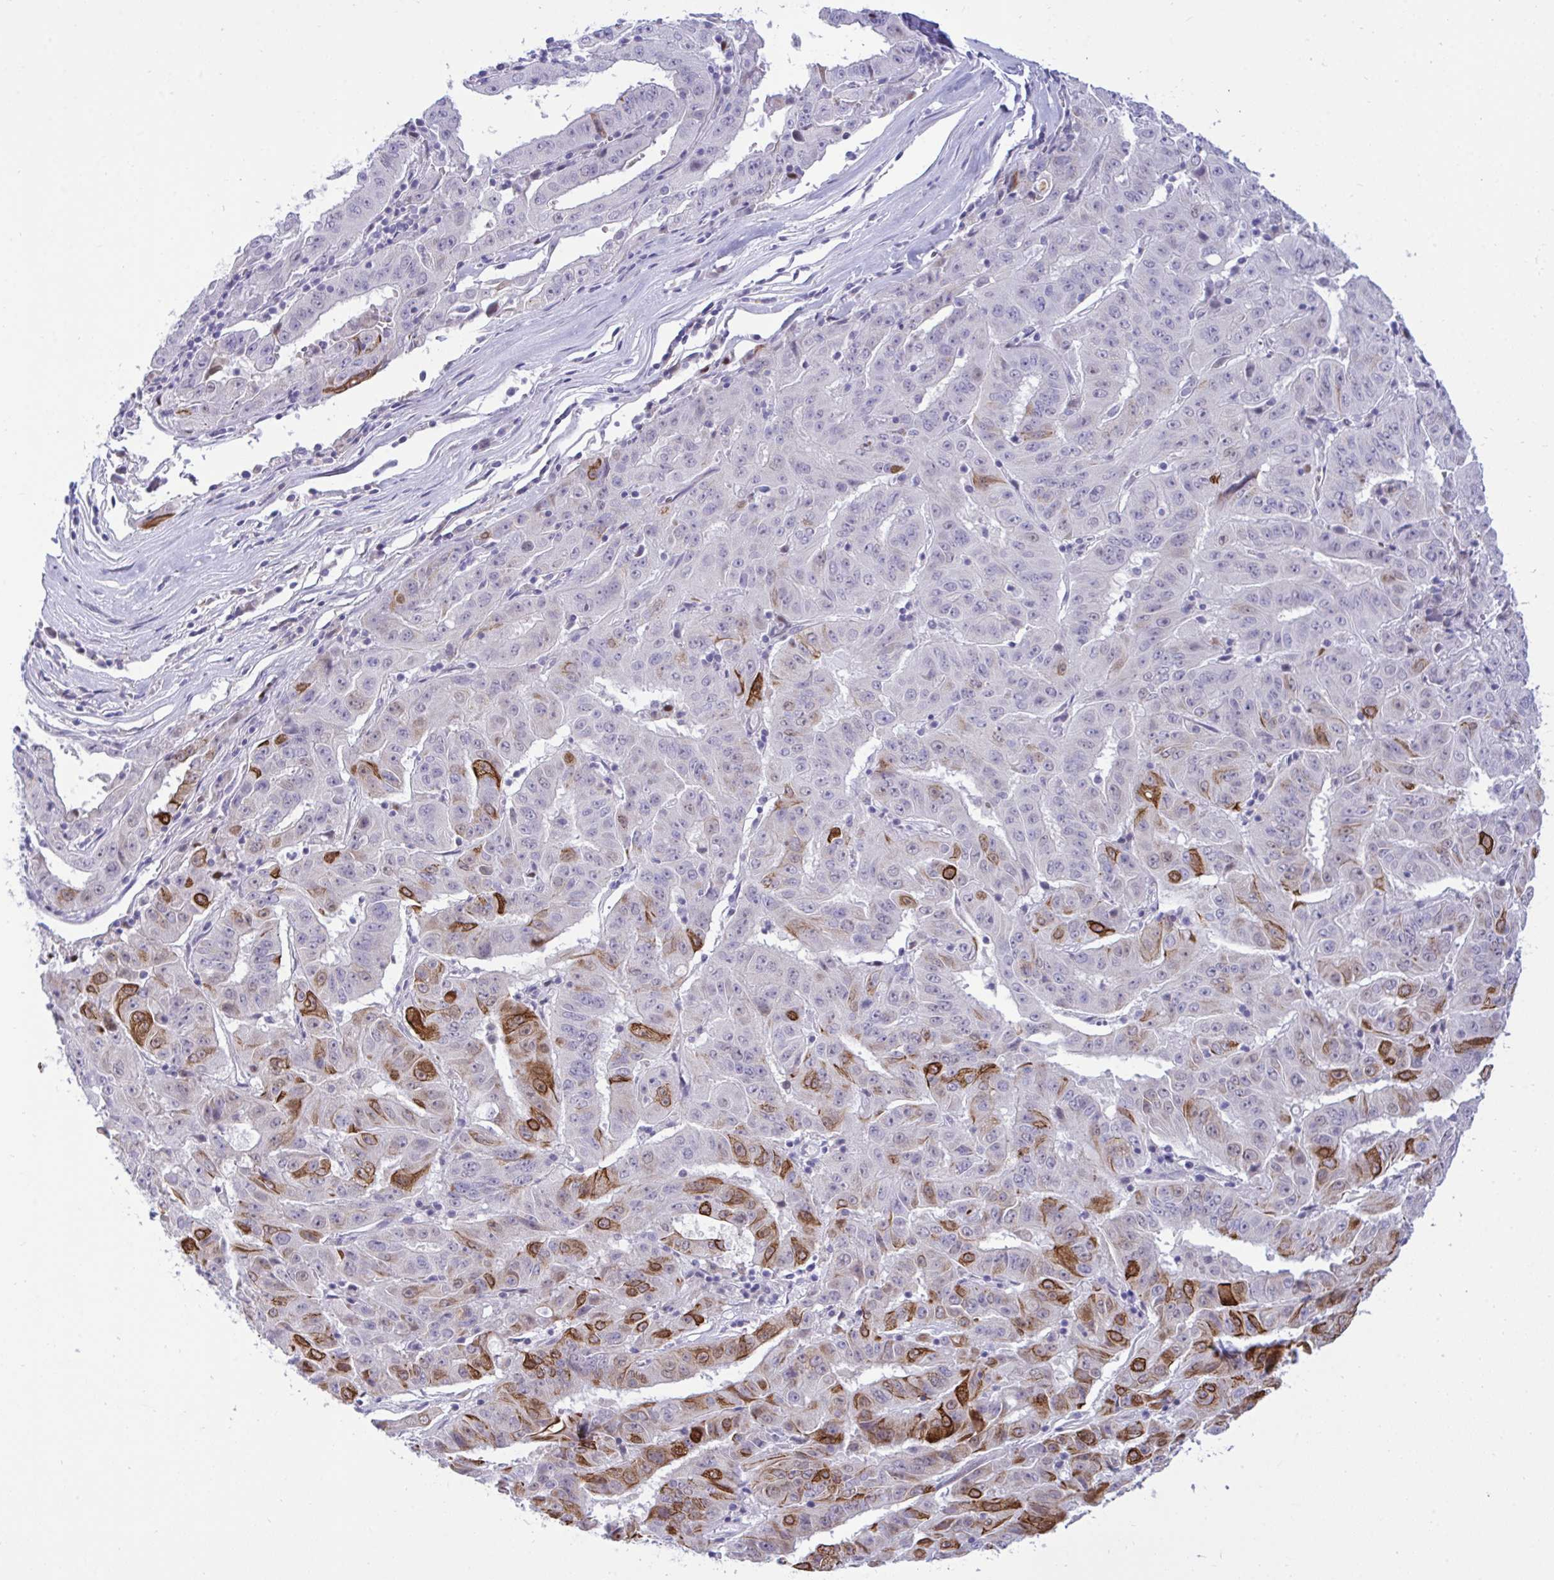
{"staining": {"intensity": "strong", "quantity": "<25%", "location": "cytoplasmic/membranous"}, "tissue": "pancreatic cancer", "cell_type": "Tumor cells", "image_type": "cancer", "snomed": [{"axis": "morphology", "description": "Adenocarcinoma, NOS"}, {"axis": "topography", "description": "Pancreas"}], "caption": "Pancreatic cancer tissue shows strong cytoplasmic/membranous expression in approximately <25% of tumor cells The staining is performed using DAB brown chromogen to label protein expression. The nuclei are counter-stained blue using hematoxylin.", "gene": "EPOP", "patient": {"sex": "male", "age": 63}}